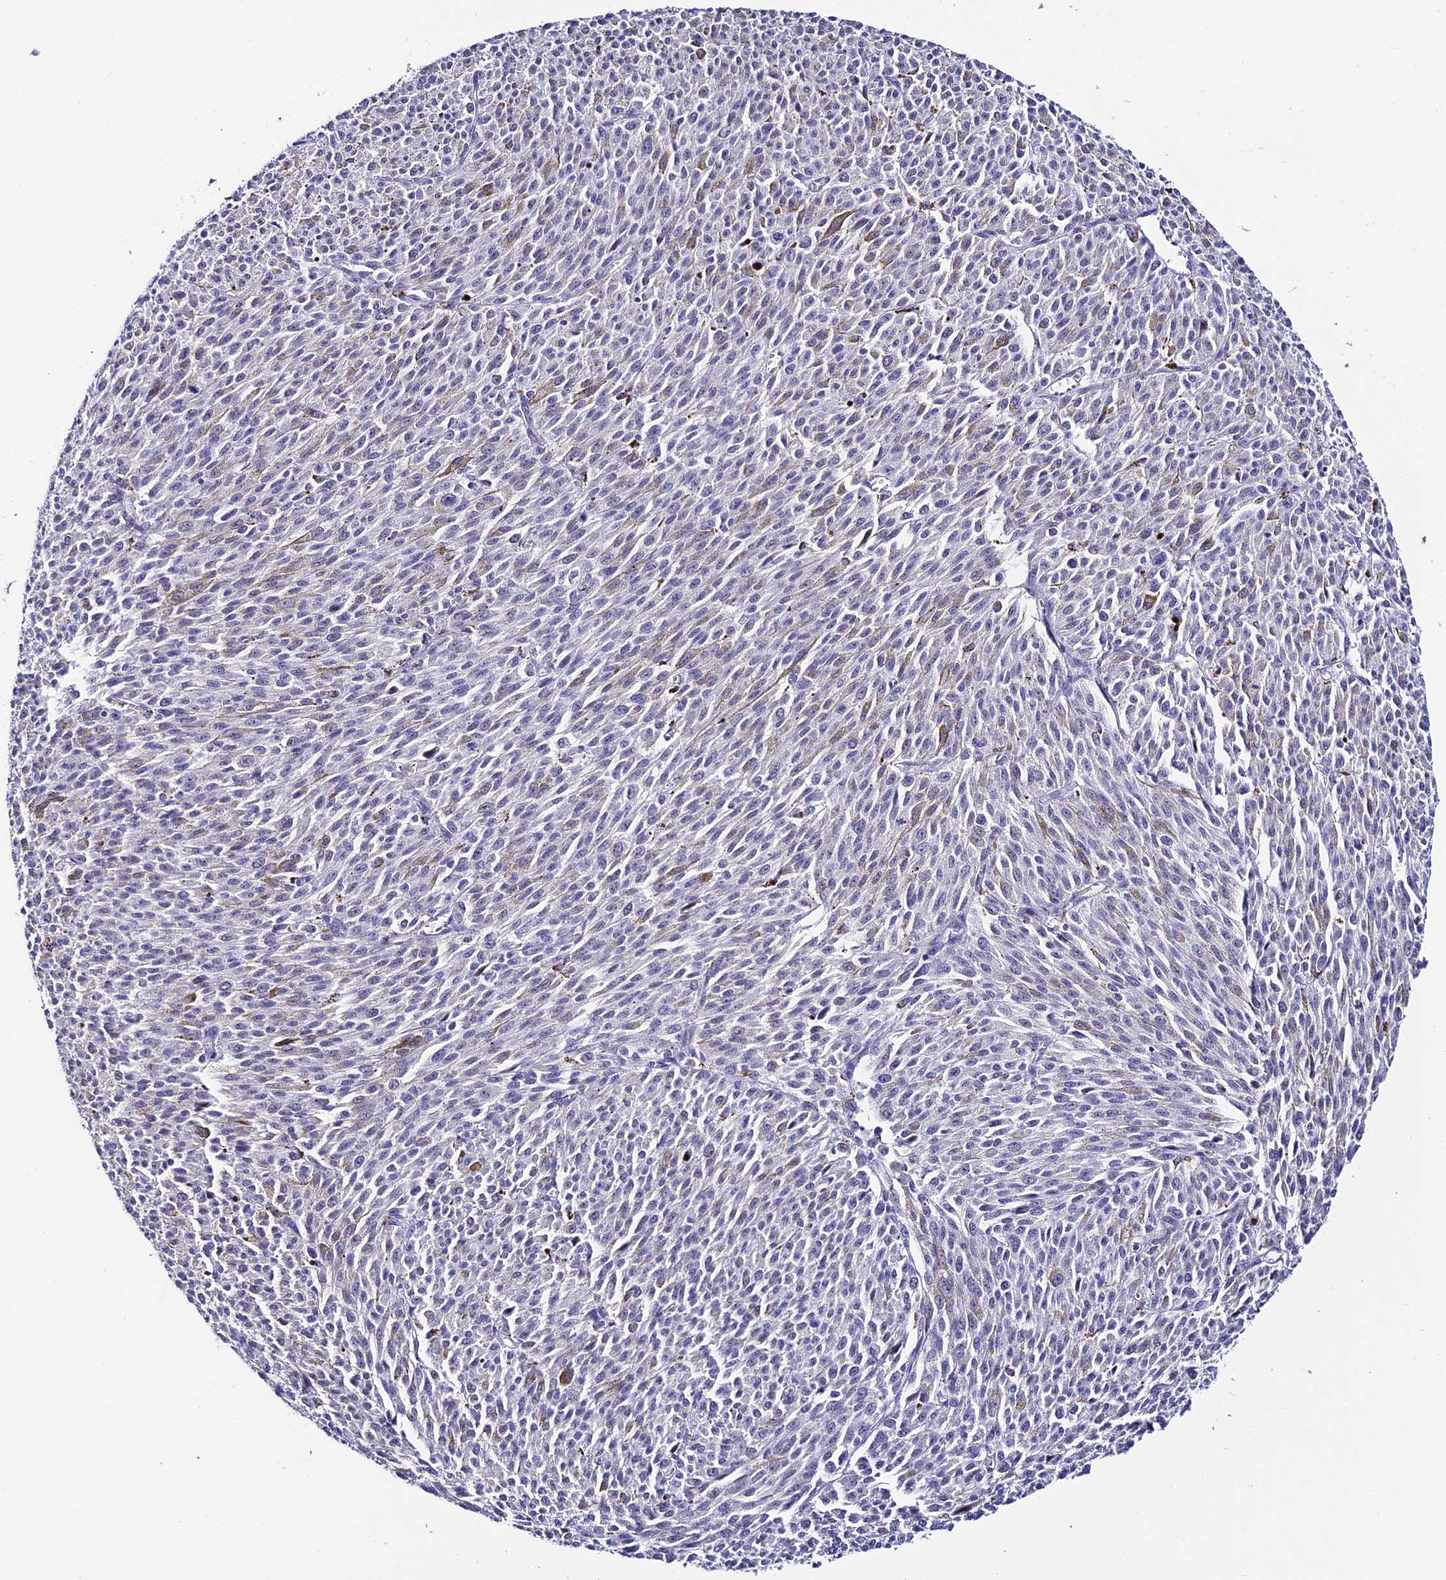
{"staining": {"intensity": "negative", "quantity": "none", "location": "none"}, "tissue": "melanoma", "cell_type": "Tumor cells", "image_type": "cancer", "snomed": [{"axis": "morphology", "description": "Malignant melanoma, NOS"}, {"axis": "topography", "description": "Skin"}], "caption": "Immunohistochemistry (IHC) of human malignant melanoma demonstrates no positivity in tumor cells.", "gene": "RASGEF1B", "patient": {"sex": "female", "age": 52}}